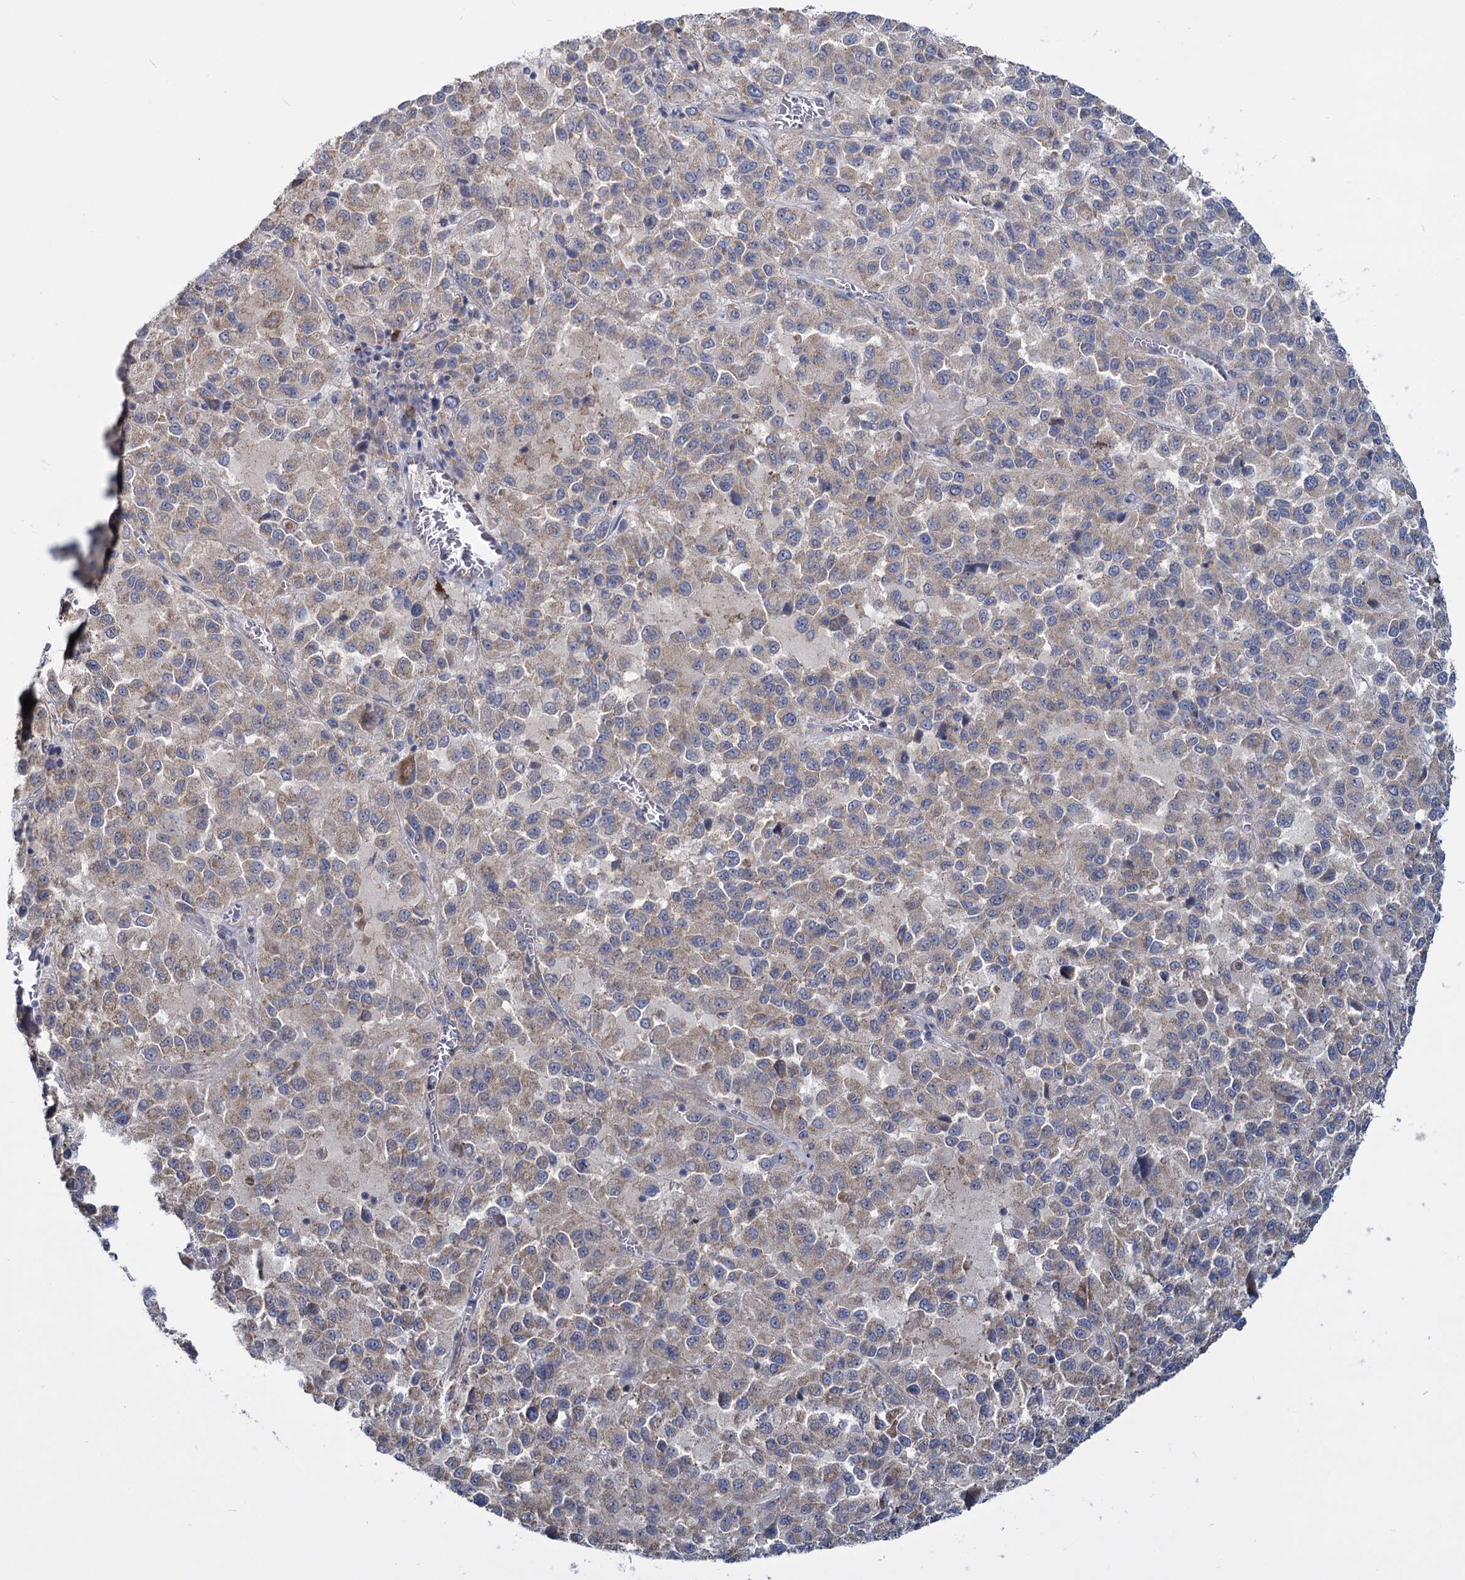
{"staining": {"intensity": "moderate", "quantity": ">75%", "location": "cytoplasmic/membranous"}, "tissue": "melanoma", "cell_type": "Tumor cells", "image_type": "cancer", "snomed": [{"axis": "morphology", "description": "Malignant melanoma, Metastatic site"}, {"axis": "topography", "description": "Lung"}], "caption": "Malignant melanoma (metastatic site) stained for a protein shows moderate cytoplasmic/membranous positivity in tumor cells.", "gene": "GSTM2", "patient": {"sex": "male", "age": 64}}